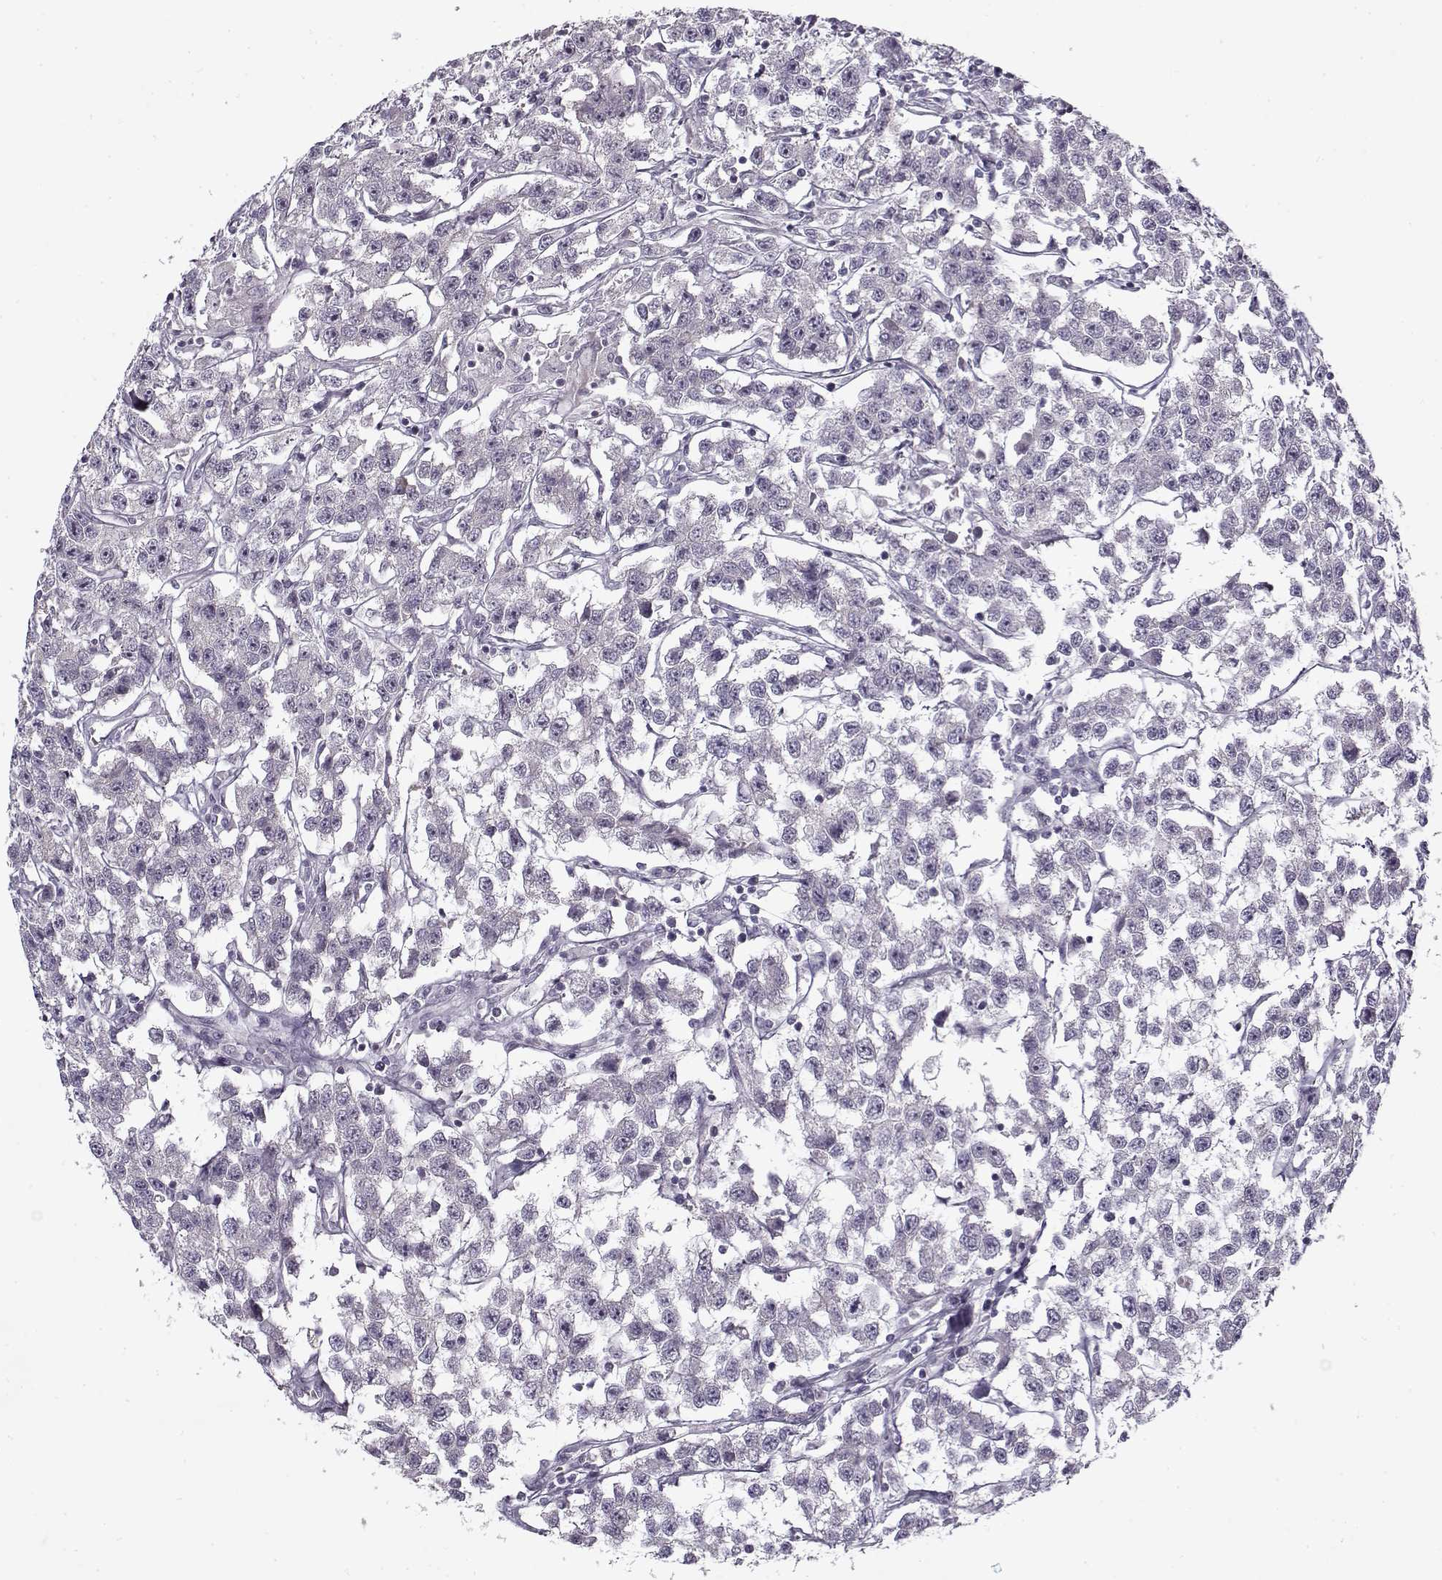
{"staining": {"intensity": "negative", "quantity": "none", "location": "none"}, "tissue": "testis cancer", "cell_type": "Tumor cells", "image_type": "cancer", "snomed": [{"axis": "morphology", "description": "Seminoma, NOS"}, {"axis": "topography", "description": "Testis"}], "caption": "Testis seminoma stained for a protein using immunohistochemistry shows no expression tumor cells.", "gene": "PNMT", "patient": {"sex": "male", "age": 59}}